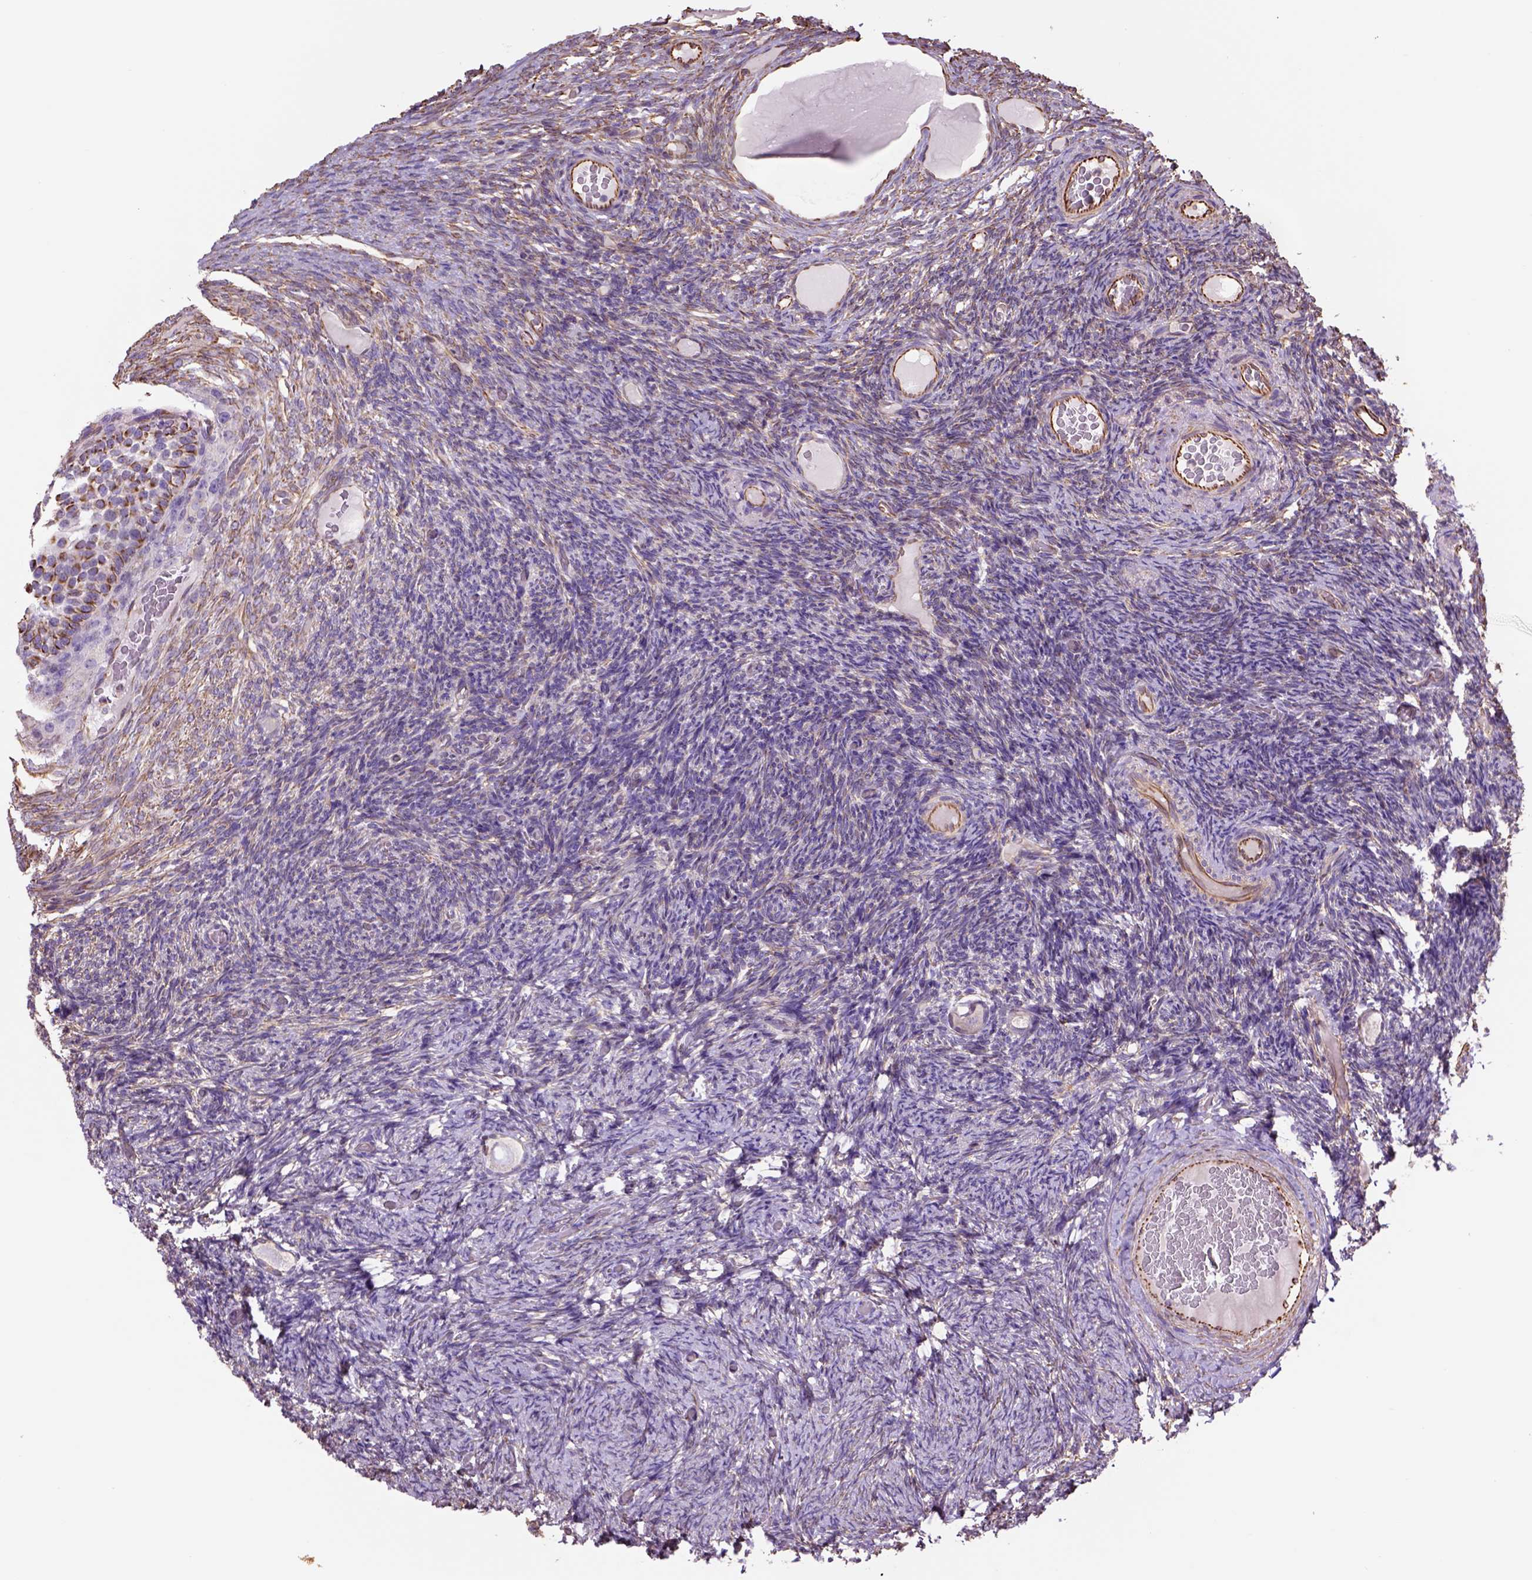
{"staining": {"intensity": "moderate", "quantity": "25%-75%", "location": "cytoplasmic/membranous"}, "tissue": "ovary", "cell_type": "Follicle cells", "image_type": "normal", "snomed": [{"axis": "morphology", "description": "Normal tissue, NOS"}, {"axis": "topography", "description": "Ovary"}], "caption": "The micrograph exhibits immunohistochemical staining of unremarkable ovary. There is moderate cytoplasmic/membranous staining is identified in approximately 25%-75% of follicle cells.", "gene": "ZZZ3", "patient": {"sex": "female", "age": 34}}